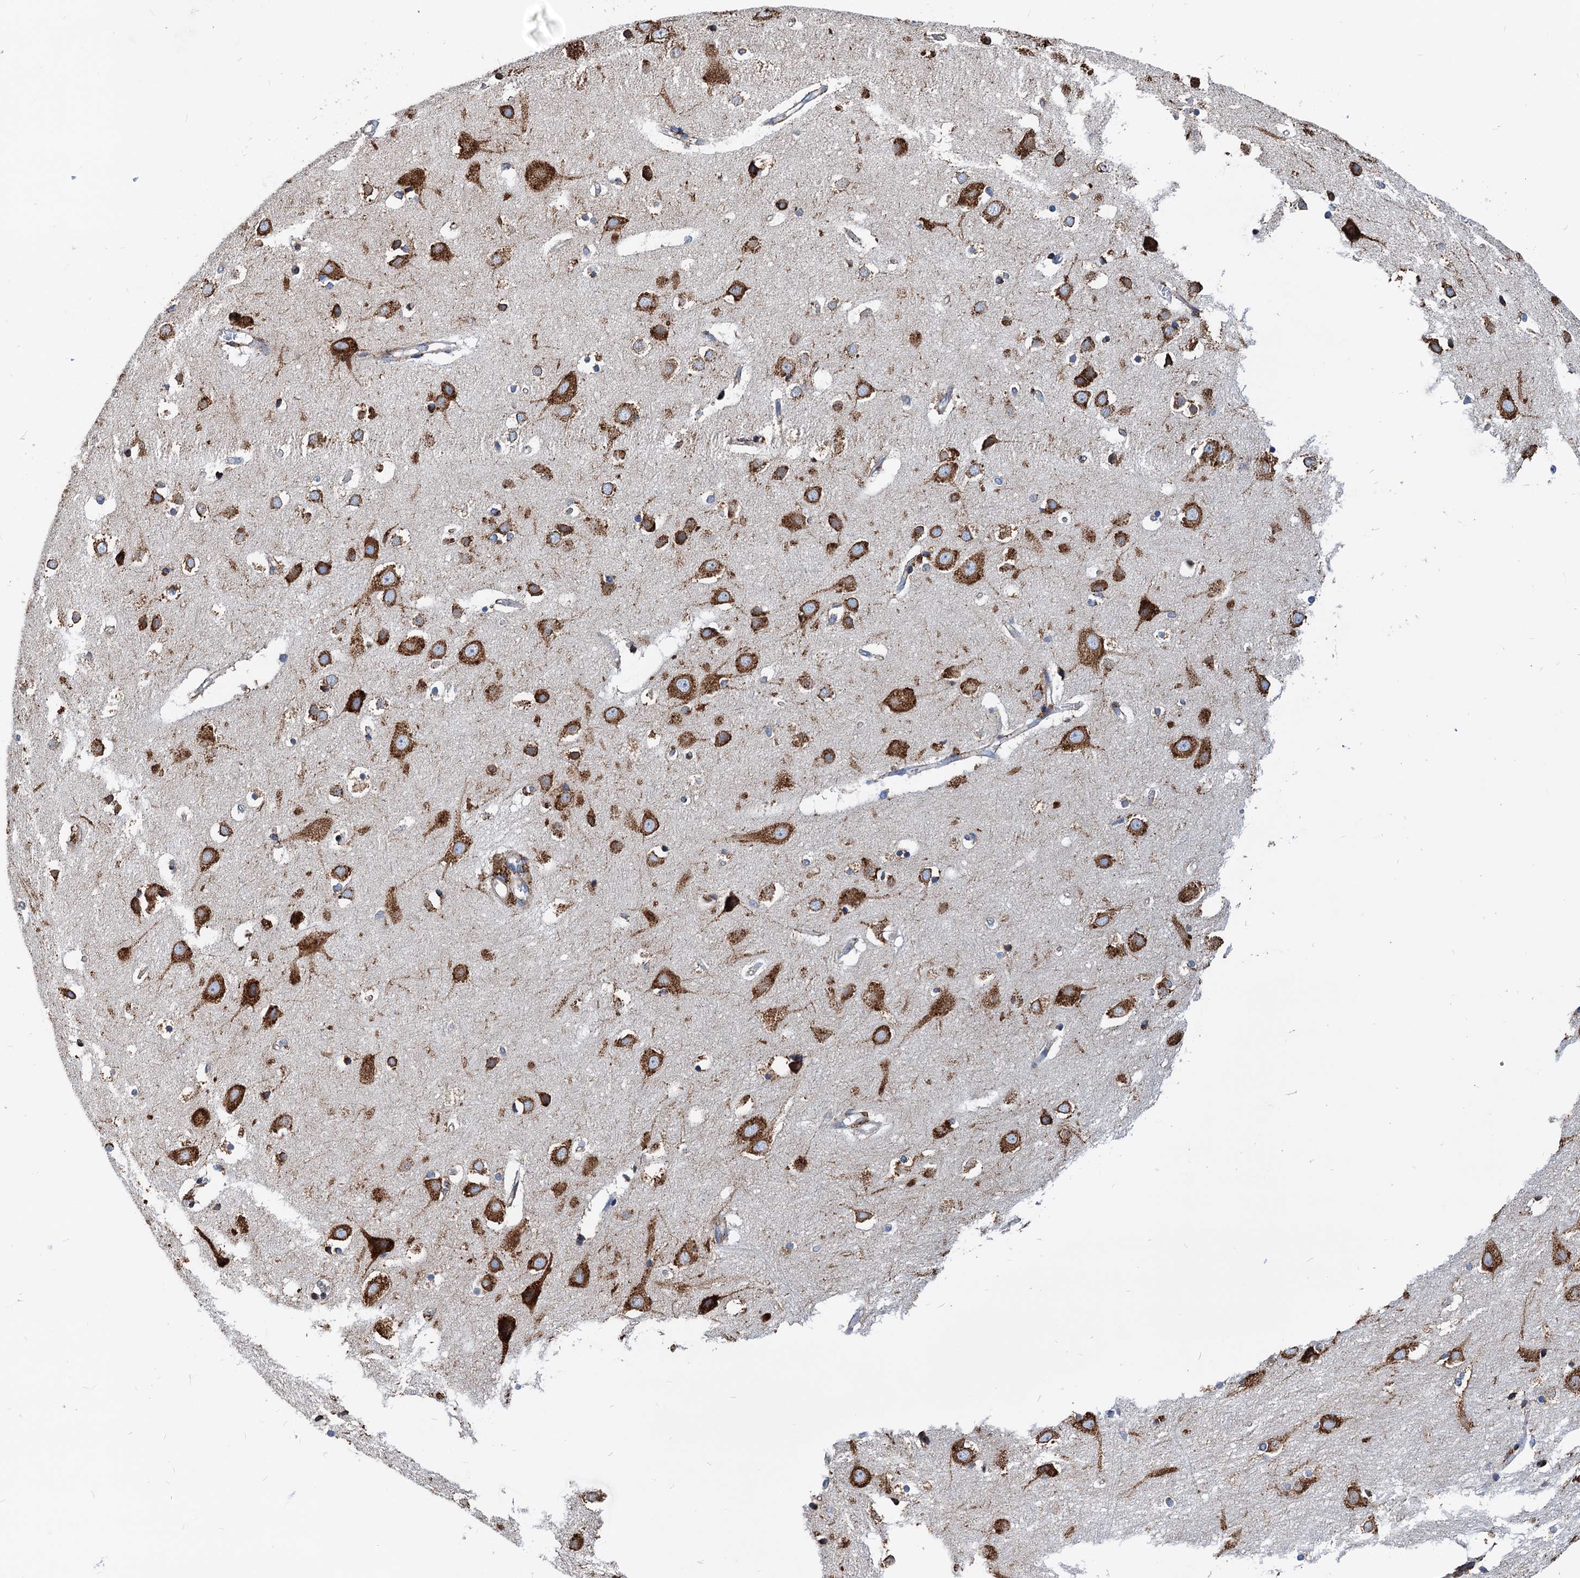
{"staining": {"intensity": "weak", "quantity": "25%-75%", "location": "cytoplasmic/membranous"}, "tissue": "cerebral cortex", "cell_type": "Endothelial cells", "image_type": "normal", "snomed": [{"axis": "morphology", "description": "Normal tissue, NOS"}, {"axis": "topography", "description": "Cerebral cortex"}], "caption": "Immunohistochemical staining of normal cerebral cortex displays 25%-75% levels of weak cytoplasmic/membranous protein staining in about 25%-75% of endothelial cells.", "gene": "HSPA5", "patient": {"sex": "male", "age": 54}}